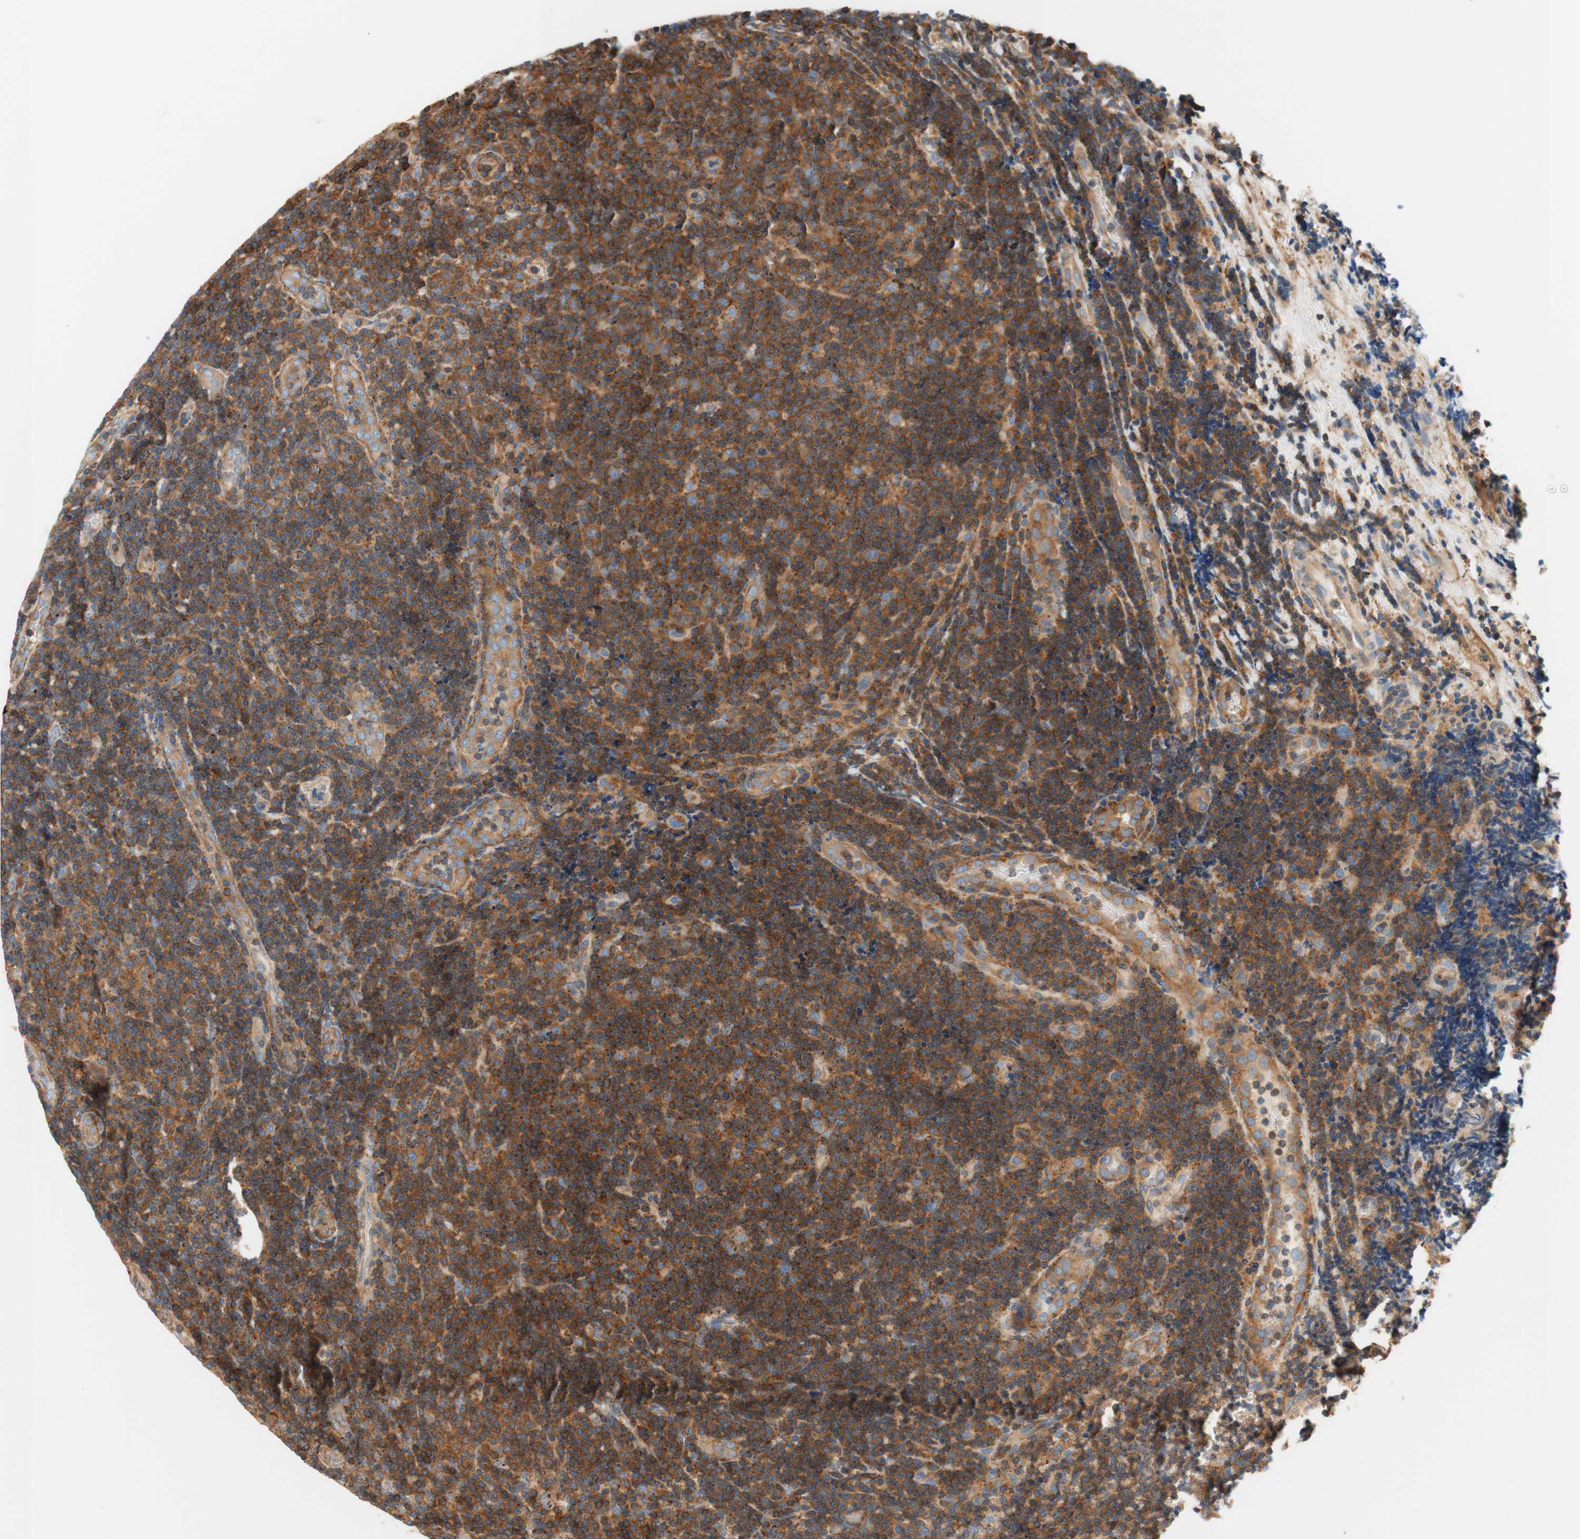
{"staining": {"intensity": "moderate", "quantity": ">75%", "location": "cytoplasmic/membranous"}, "tissue": "lymphoma", "cell_type": "Tumor cells", "image_type": "cancer", "snomed": [{"axis": "morphology", "description": "Malignant lymphoma, non-Hodgkin's type, Low grade"}, {"axis": "topography", "description": "Lymph node"}], "caption": "Tumor cells demonstrate medium levels of moderate cytoplasmic/membranous positivity in approximately >75% of cells in human lymphoma. The protein of interest is shown in brown color, while the nuclei are stained blue.", "gene": "VPS26A", "patient": {"sex": "male", "age": 83}}